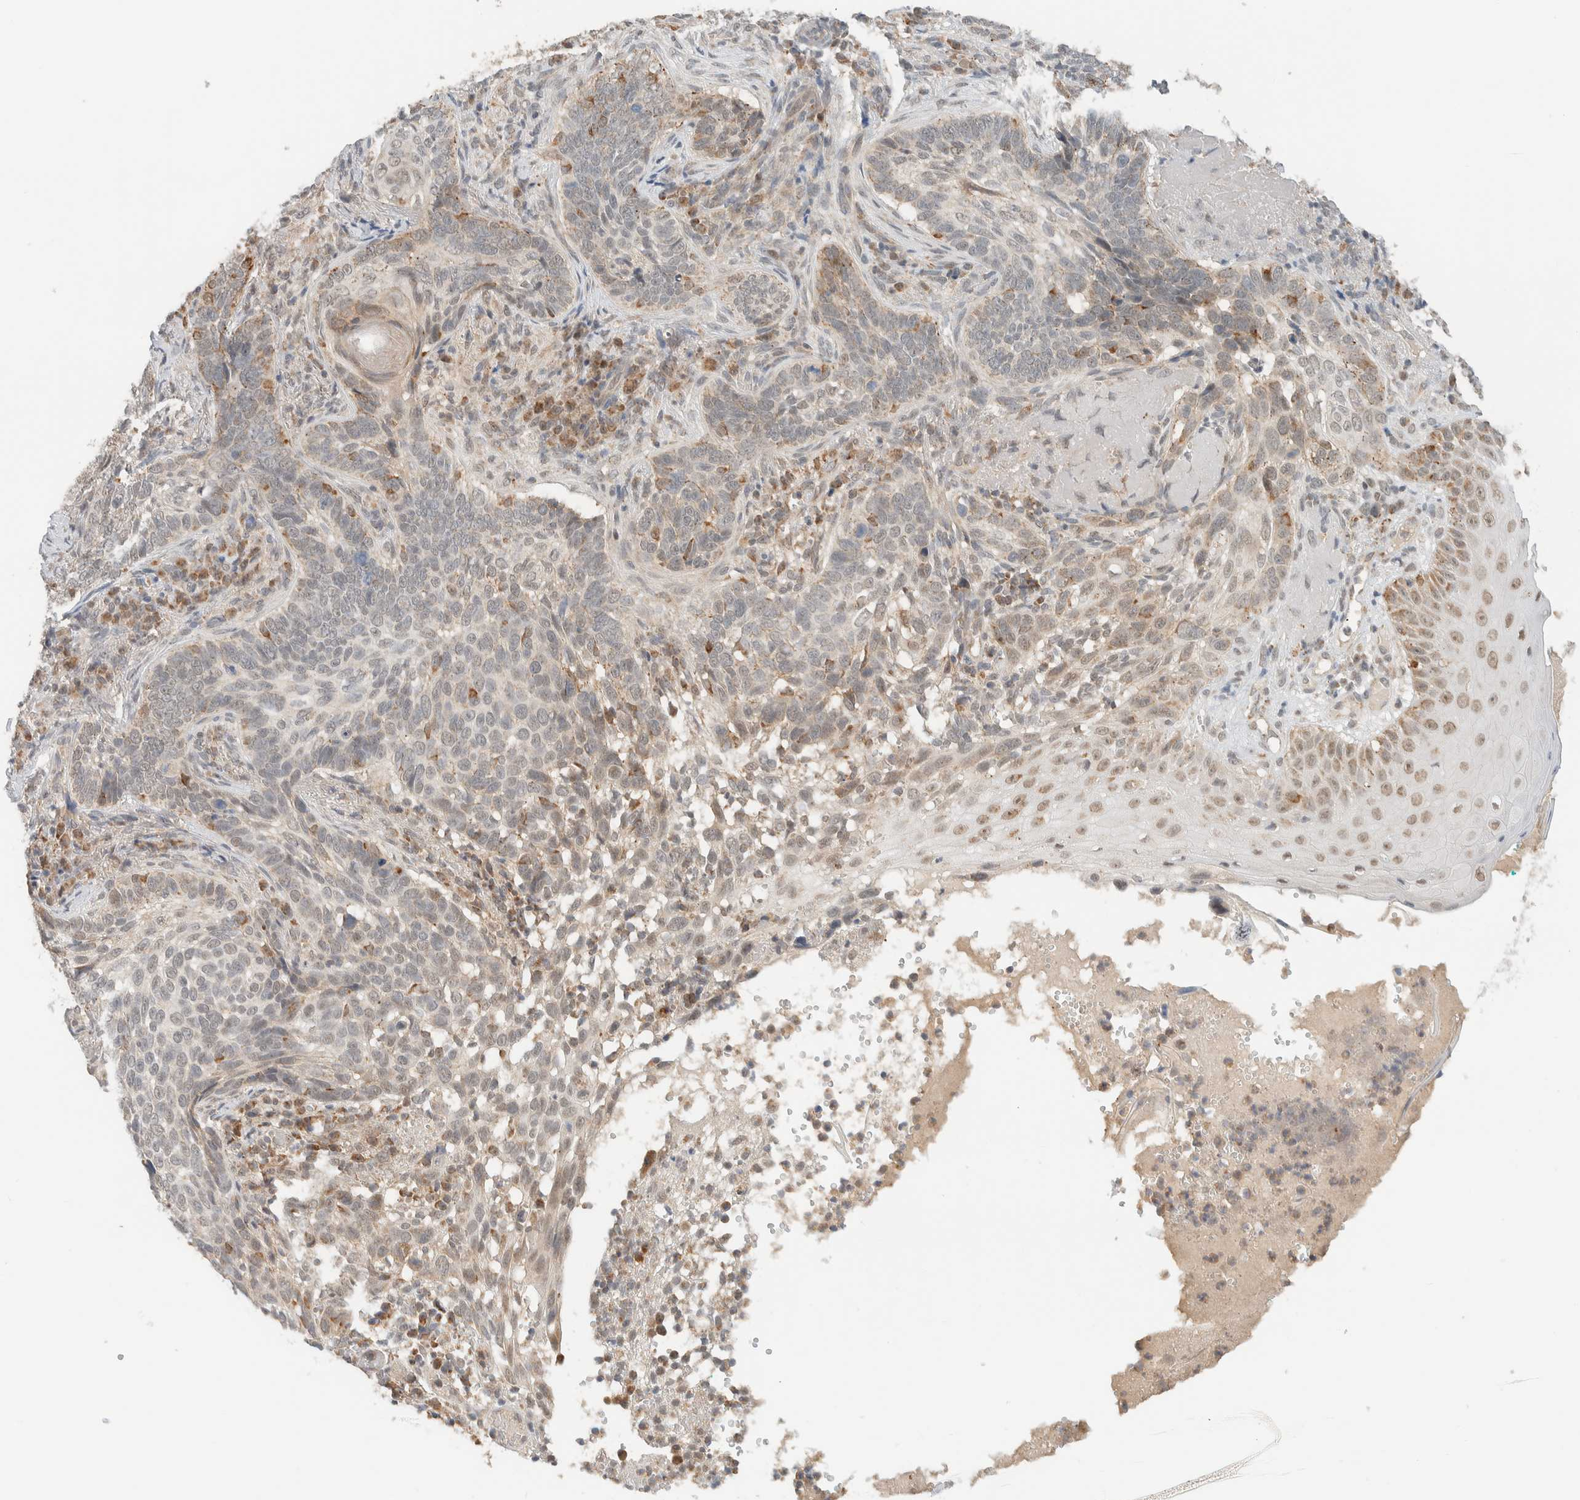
{"staining": {"intensity": "moderate", "quantity": "<25%", "location": "cytoplasmic/membranous"}, "tissue": "skin cancer", "cell_type": "Tumor cells", "image_type": "cancer", "snomed": [{"axis": "morphology", "description": "Basal cell carcinoma"}, {"axis": "topography", "description": "Skin"}], "caption": "A photomicrograph of skin basal cell carcinoma stained for a protein reveals moderate cytoplasmic/membranous brown staining in tumor cells. The protein is shown in brown color, while the nuclei are stained blue.", "gene": "MRPL41", "patient": {"sex": "female", "age": 89}}